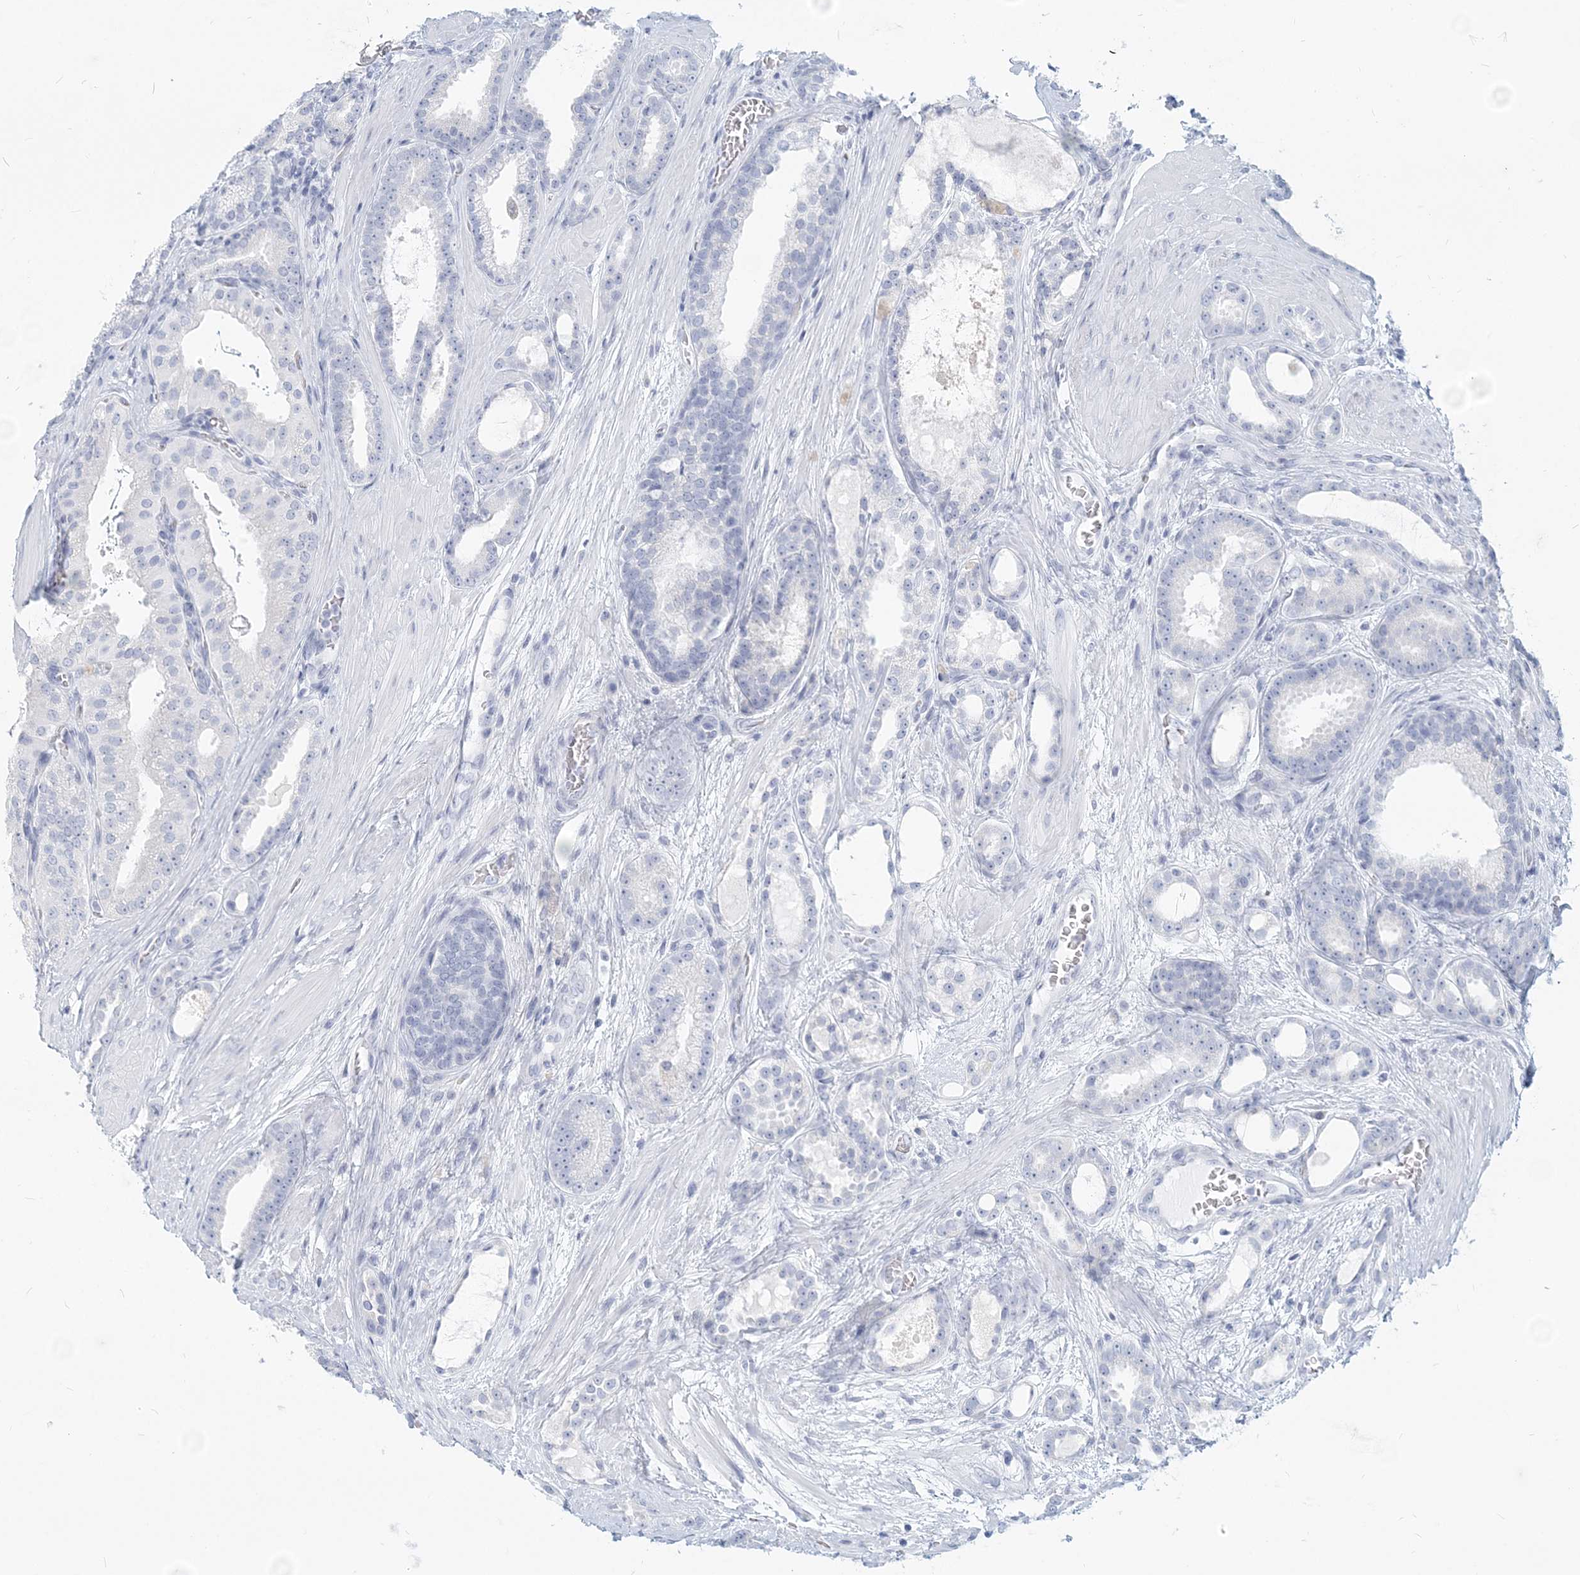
{"staining": {"intensity": "negative", "quantity": "none", "location": "none"}, "tissue": "prostate cancer", "cell_type": "Tumor cells", "image_type": "cancer", "snomed": [{"axis": "morphology", "description": "Adenocarcinoma, High grade"}, {"axis": "topography", "description": "Prostate"}], "caption": "Immunohistochemistry image of high-grade adenocarcinoma (prostate) stained for a protein (brown), which demonstrates no expression in tumor cells.", "gene": "CSN1S1", "patient": {"sex": "male", "age": 60}}